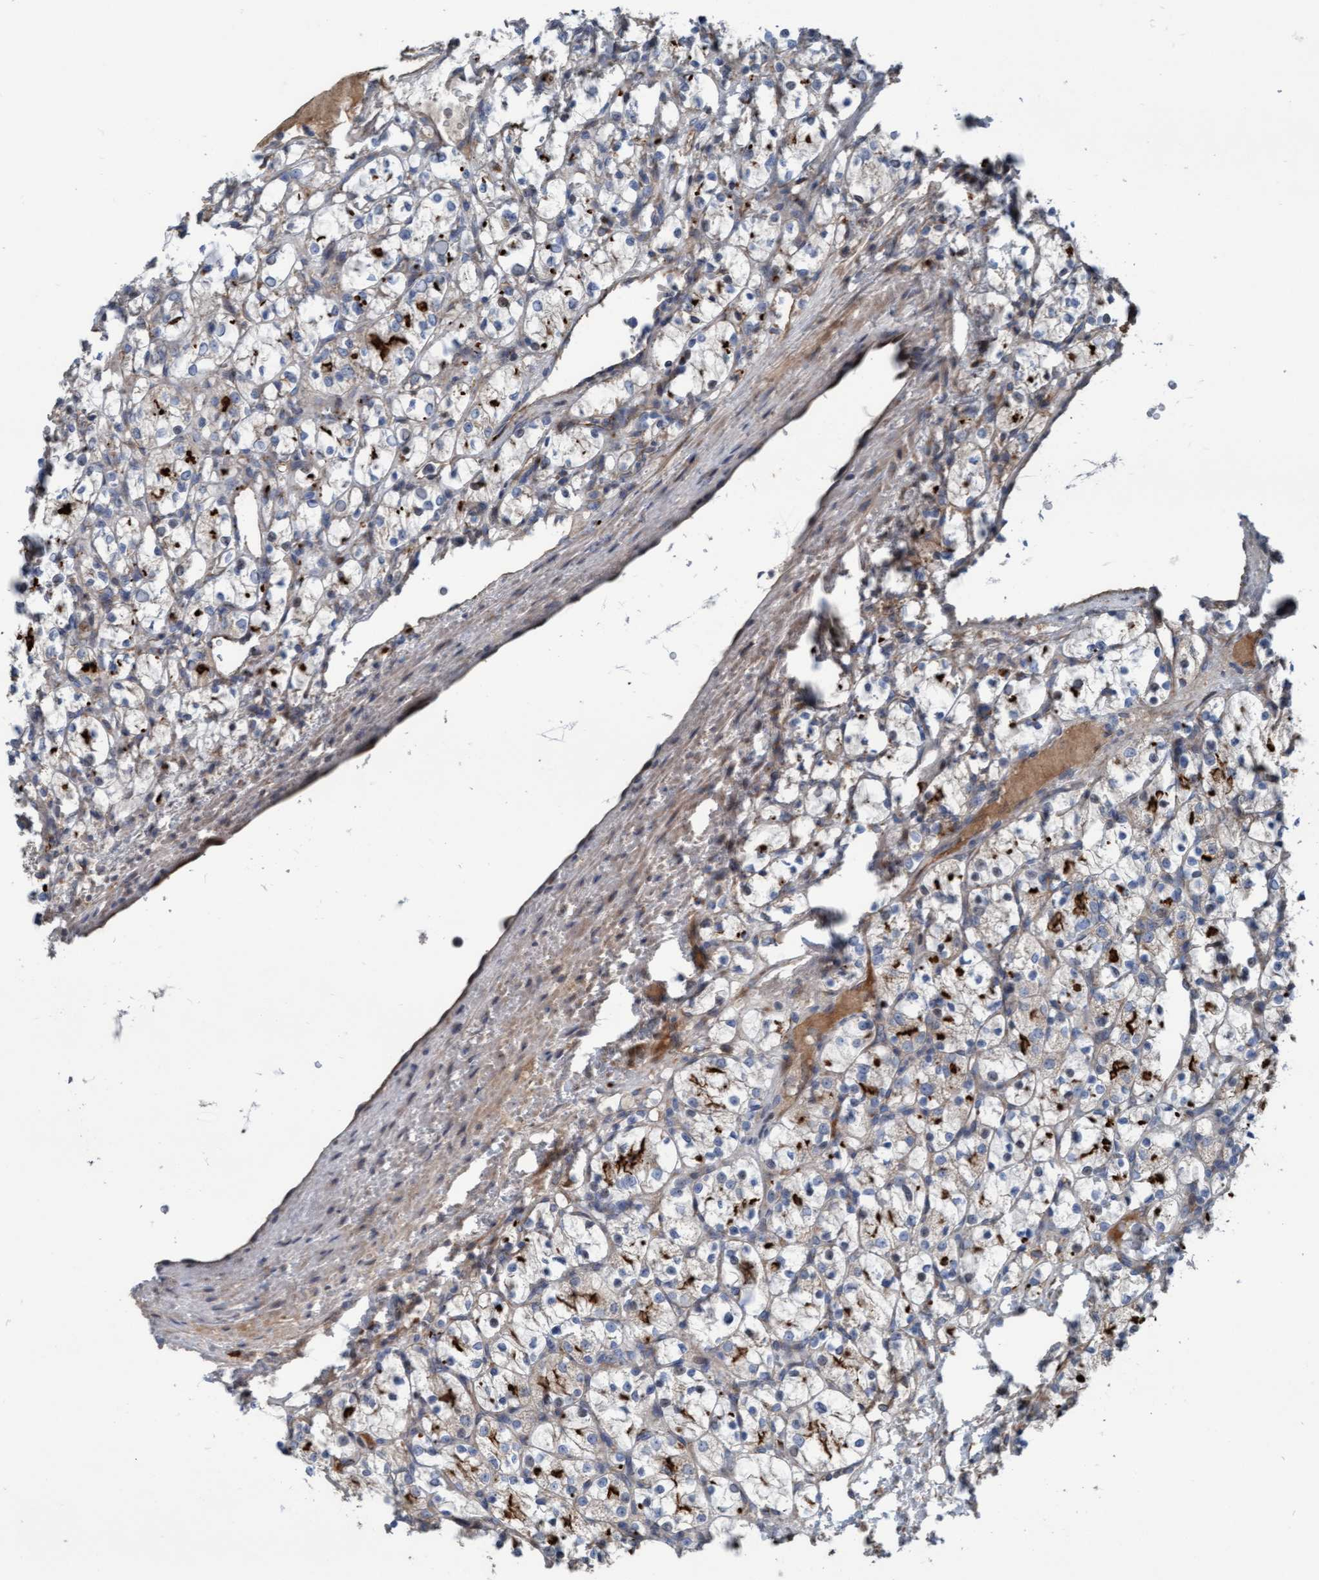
{"staining": {"intensity": "strong", "quantity": "<25%", "location": "cytoplasmic/membranous"}, "tissue": "renal cancer", "cell_type": "Tumor cells", "image_type": "cancer", "snomed": [{"axis": "morphology", "description": "Adenocarcinoma, NOS"}, {"axis": "topography", "description": "Kidney"}], "caption": "This is a photomicrograph of immunohistochemistry (IHC) staining of adenocarcinoma (renal), which shows strong staining in the cytoplasmic/membranous of tumor cells.", "gene": "KLHL26", "patient": {"sex": "female", "age": 69}}